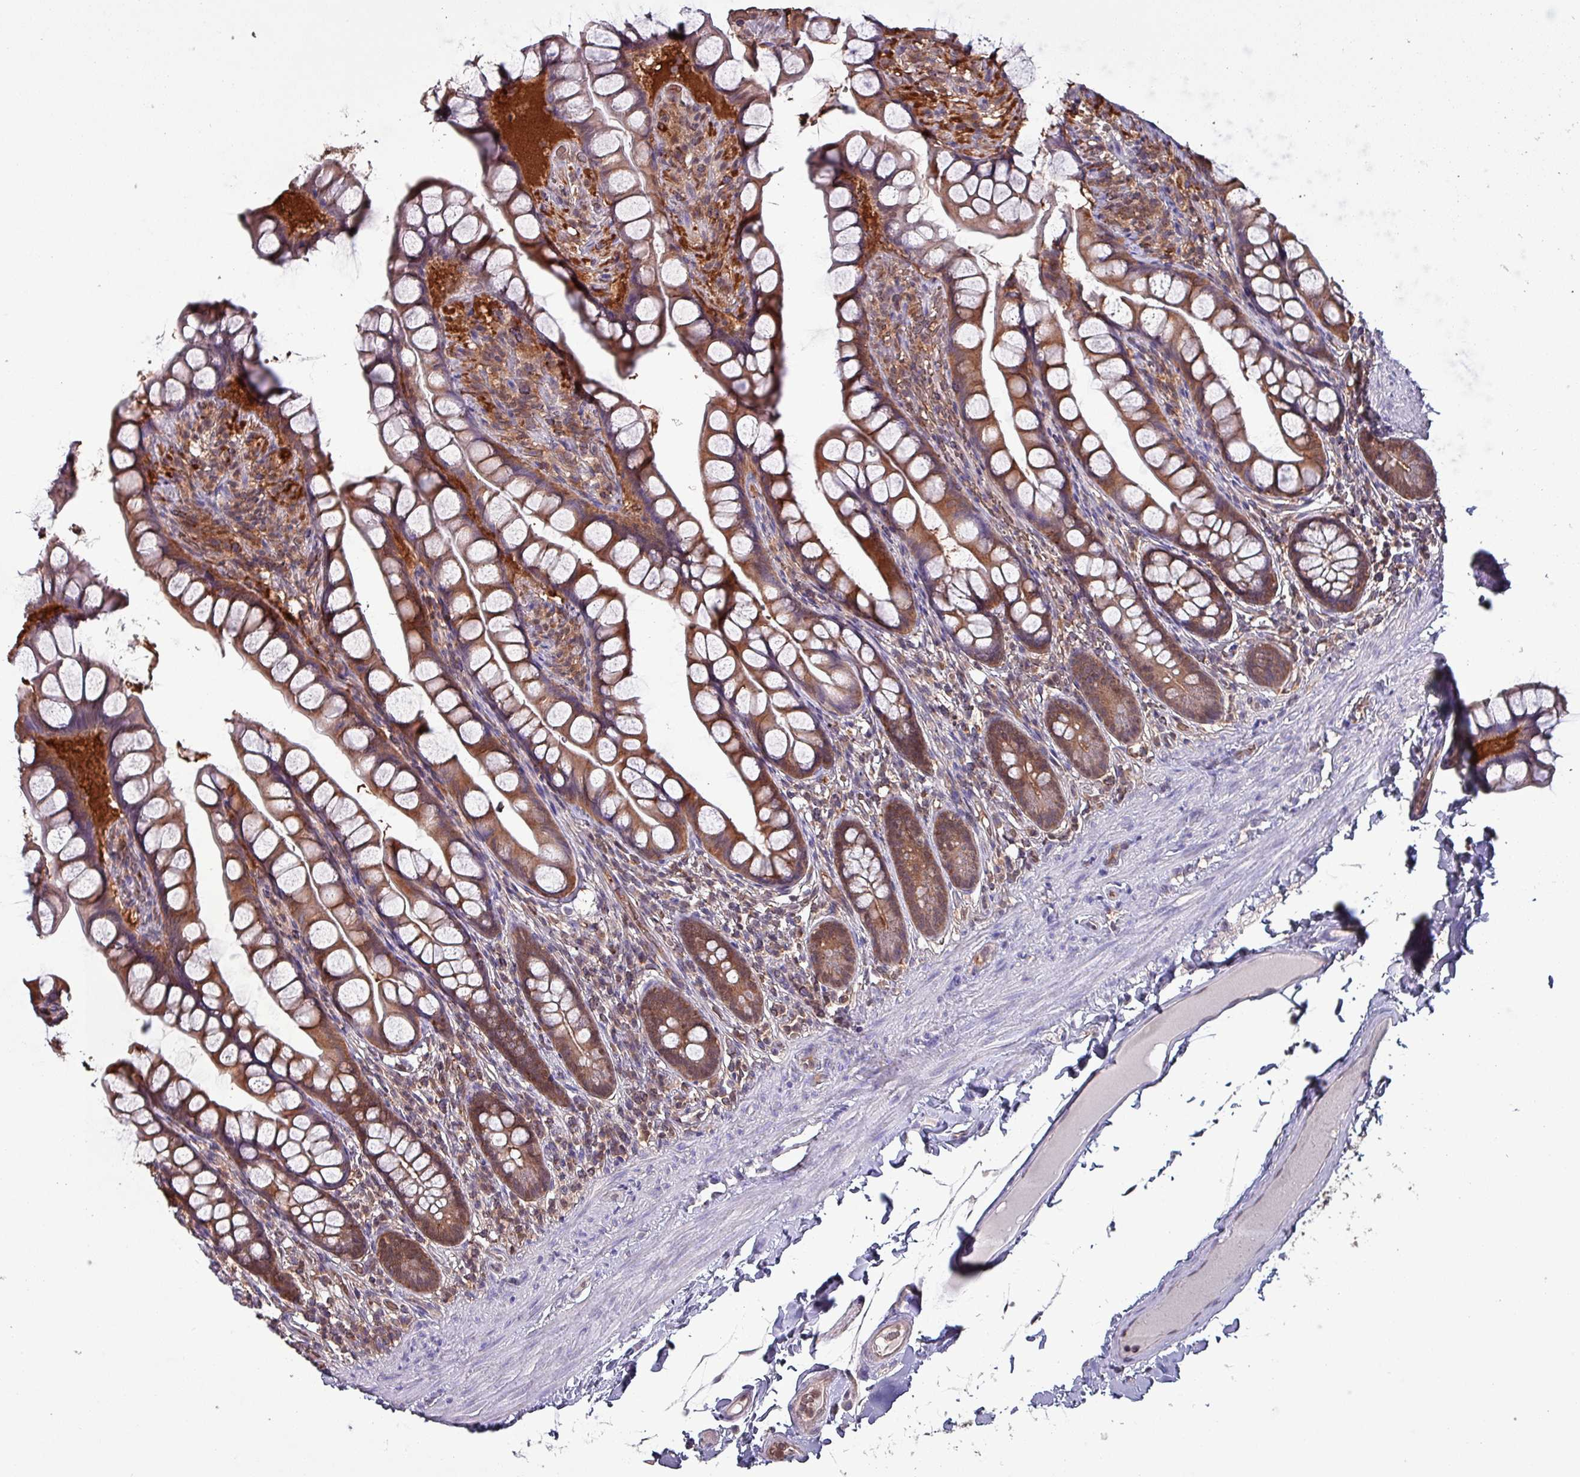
{"staining": {"intensity": "moderate", "quantity": ">75%", "location": "cytoplasmic/membranous,nuclear"}, "tissue": "small intestine", "cell_type": "Glandular cells", "image_type": "normal", "snomed": [{"axis": "morphology", "description": "Normal tissue, NOS"}, {"axis": "topography", "description": "Small intestine"}], "caption": "Immunohistochemical staining of unremarkable small intestine reveals medium levels of moderate cytoplasmic/membranous,nuclear staining in about >75% of glandular cells.", "gene": "PSMB8", "patient": {"sex": "male", "age": 70}}